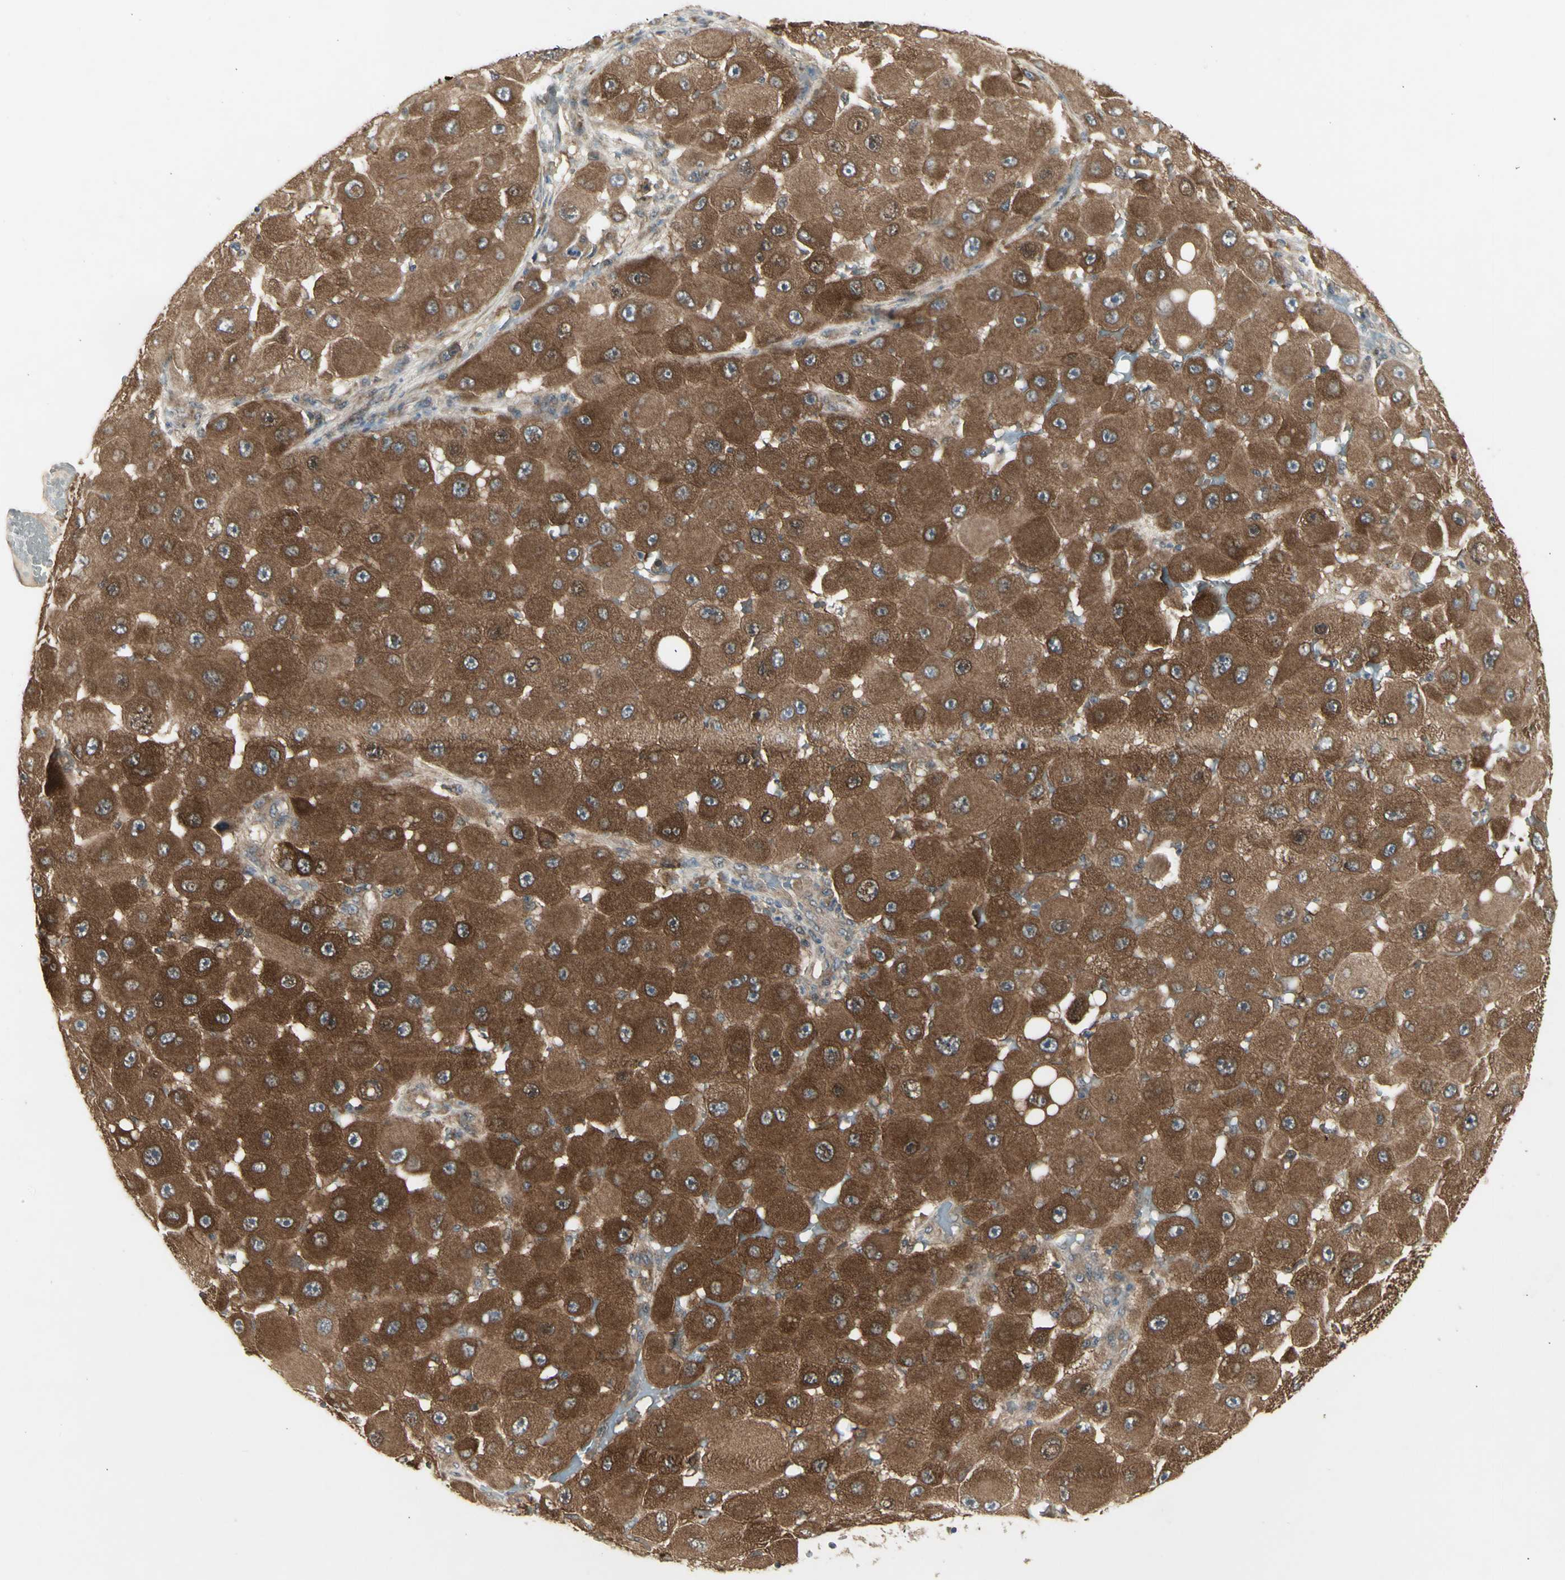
{"staining": {"intensity": "strong", "quantity": "25%-75%", "location": "cytoplasmic/membranous"}, "tissue": "melanoma", "cell_type": "Tumor cells", "image_type": "cancer", "snomed": [{"axis": "morphology", "description": "Malignant melanoma, NOS"}, {"axis": "topography", "description": "Skin"}], "caption": "This photomicrograph shows melanoma stained with IHC to label a protein in brown. The cytoplasmic/membranous of tumor cells show strong positivity for the protein. Nuclei are counter-stained blue.", "gene": "CHURC1-FNTB", "patient": {"sex": "female", "age": 81}}